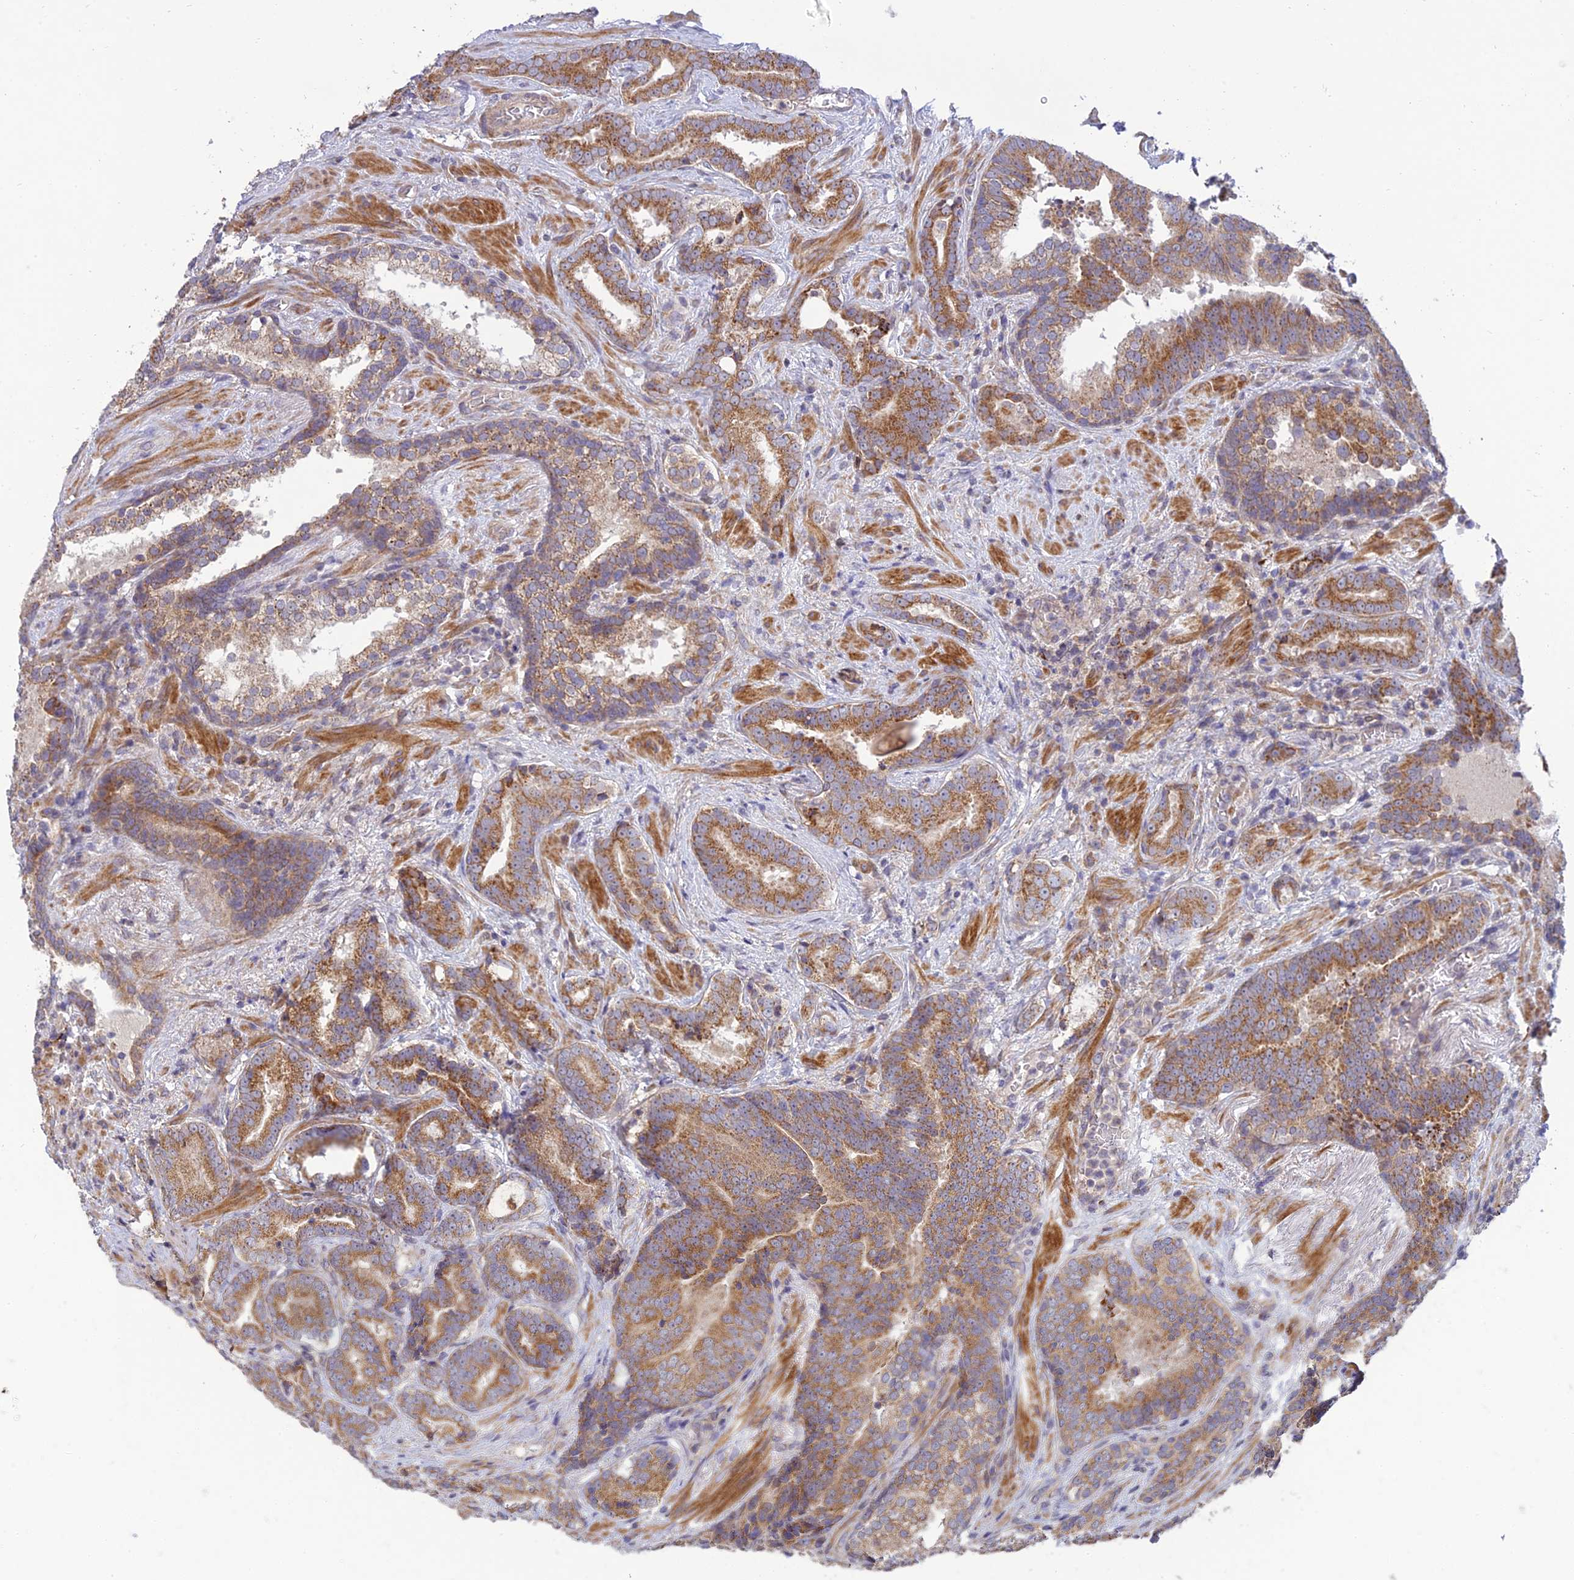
{"staining": {"intensity": "moderate", "quantity": ">75%", "location": "cytoplasmic/membranous"}, "tissue": "prostate cancer", "cell_type": "Tumor cells", "image_type": "cancer", "snomed": [{"axis": "morphology", "description": "Adenocarcinoma, Low grade"}, {"axis": "topography", "description": "Prostate"}], "caption": "Adenocarcinoma (low-grade) (prostate) stained with a protein marker reveals moderate staining in tumor cells.", "gene": "C3orf20", "patient": {"sex": "male", "age": 58}}